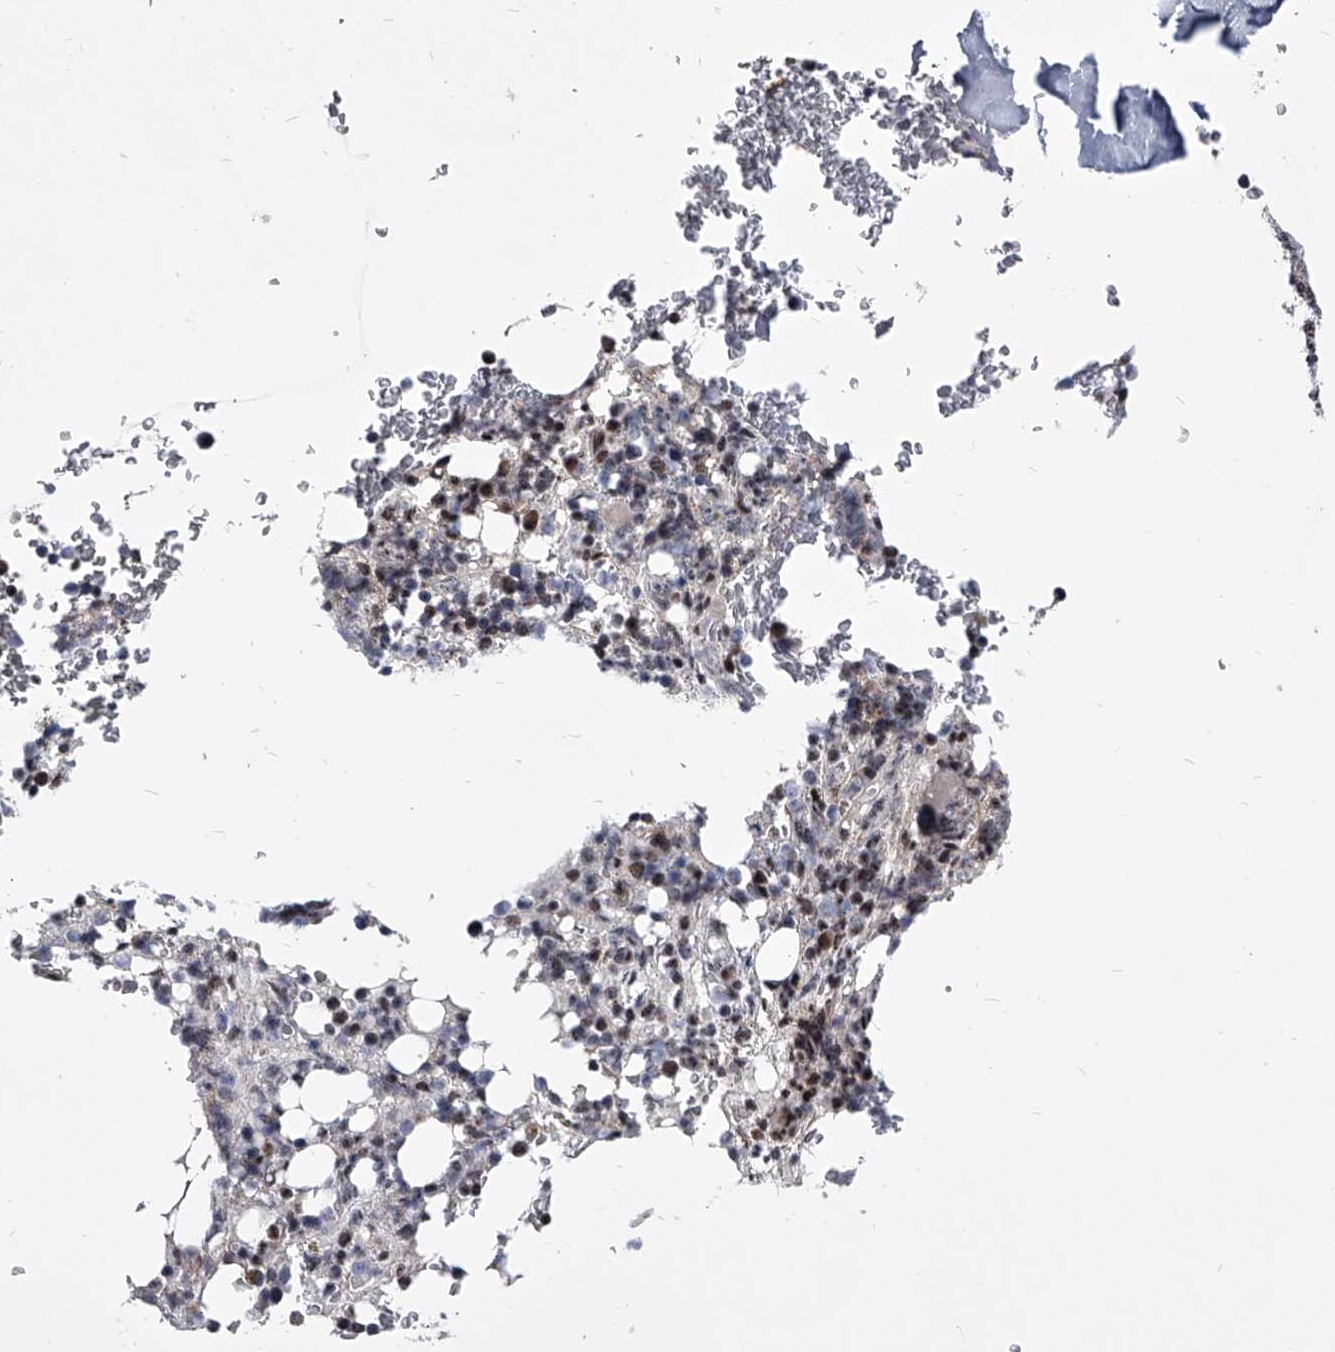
{"staining": {"intensity": "moderate", "quantity": "<25%", "location": "nuclear"}, "tissue": "bone marrow", "cell_type": "Hematopoietic cells", "image_type": "normal", "snomed": [{"axis": "morphology", "description": "Normal tissue, NOS"}, {"axis": "topography", "description": "Bone marrow"}], "caption": "A high-resolution micrograph shows immunohistochemistry staining of benign bone marrow, which demonstrates moderate nuclear staining in about <25% of hematopoietic cells.", "gene": "ZNF76", "patient": {"sex": "male", "age": 58}}